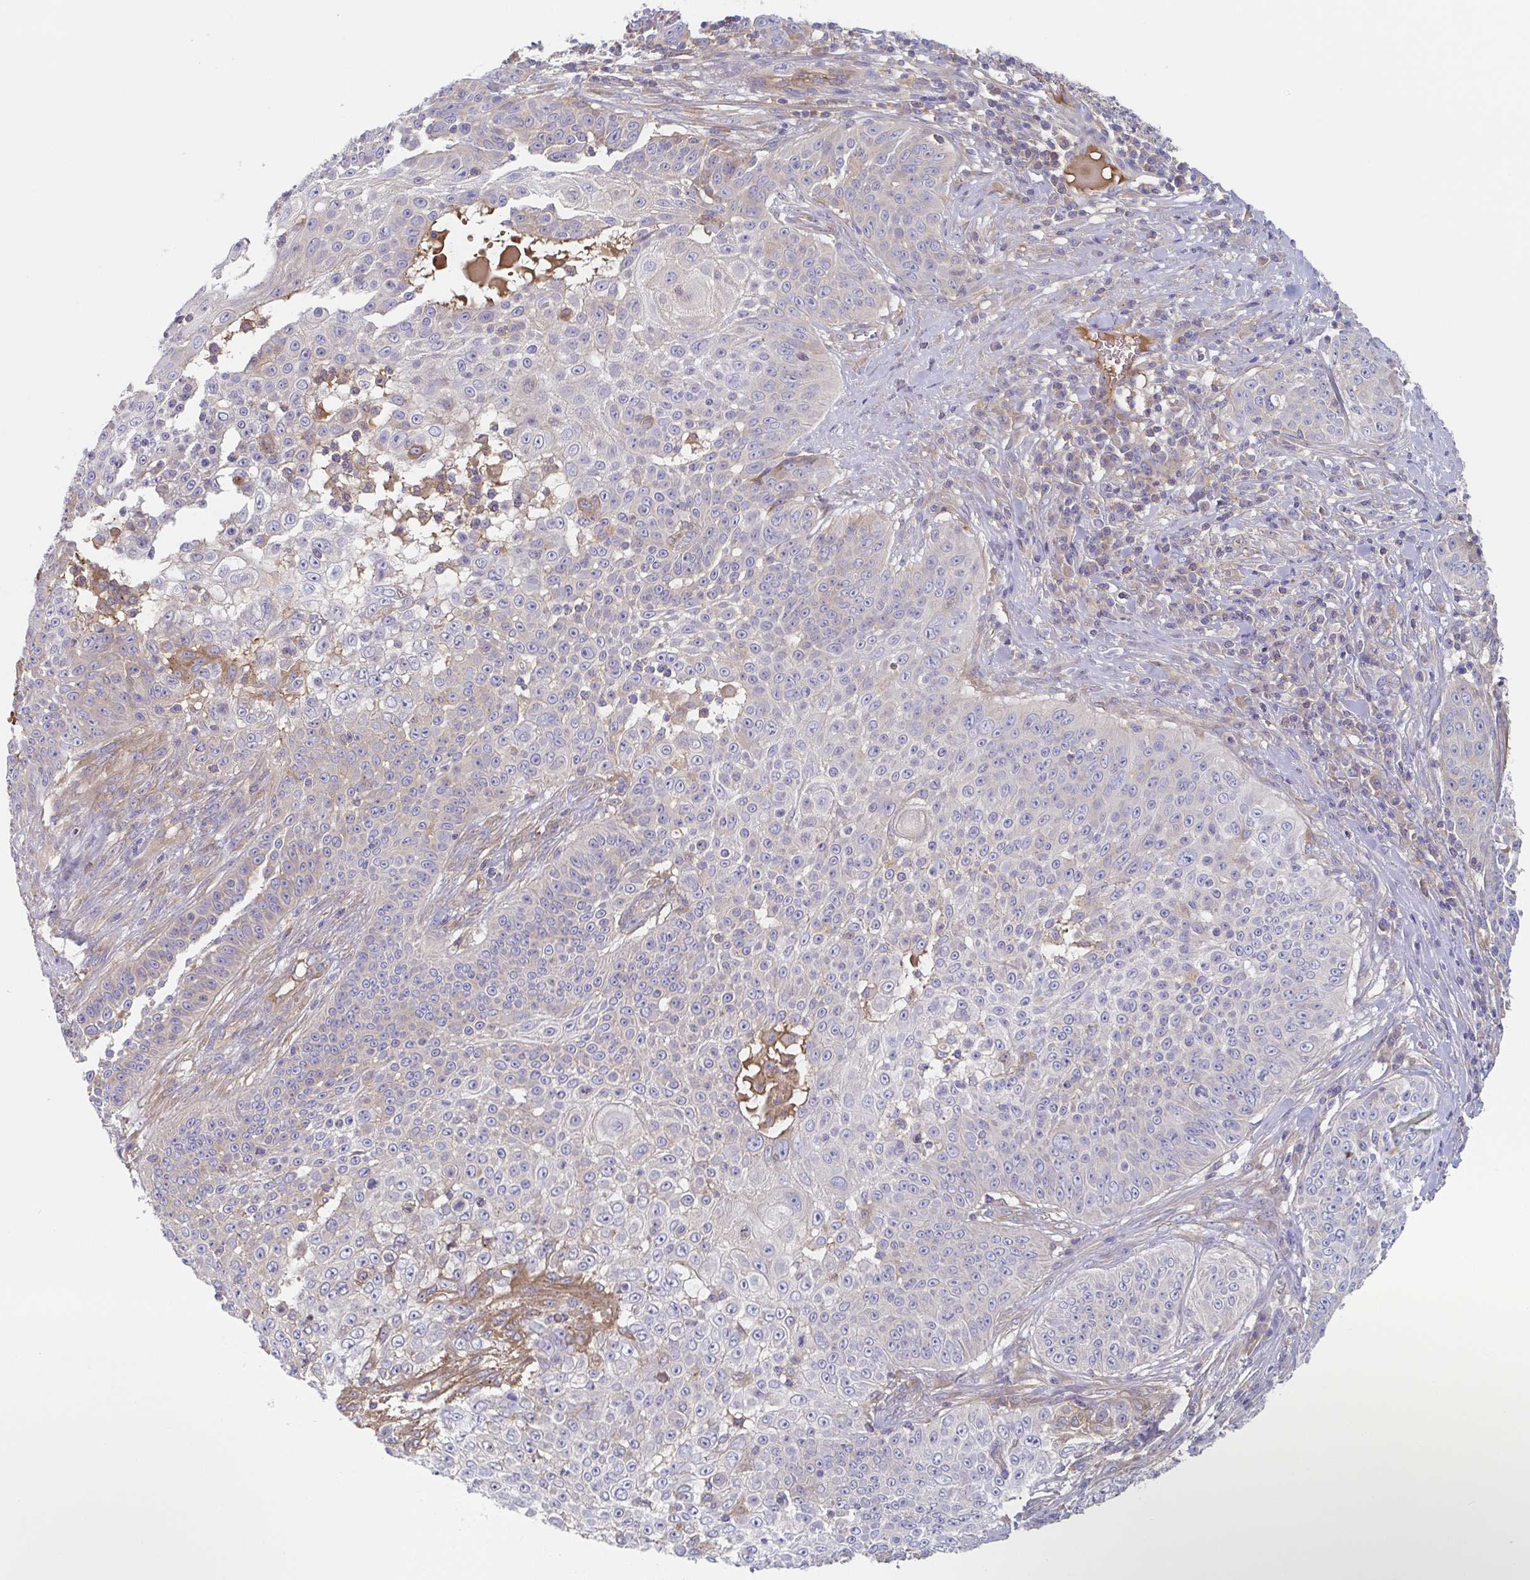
{"staining": {"intensity": "negative", "quantity": "none", "location": "none"}, "tissue": "skin cancer", "cell_type": "Tumor cells", "image_type": "cancer", "snomed": [{"axis": "morphology", "description": "Squamous cell carcinoma, NOS"}, {"axis": "topography", "description": "Skin"}], "caption": "Protein analysis of skin cancer reveals no significant staining in tumor cells.", "gene": "AMPD2", "patient": {"sex": "male", "age": 24}}